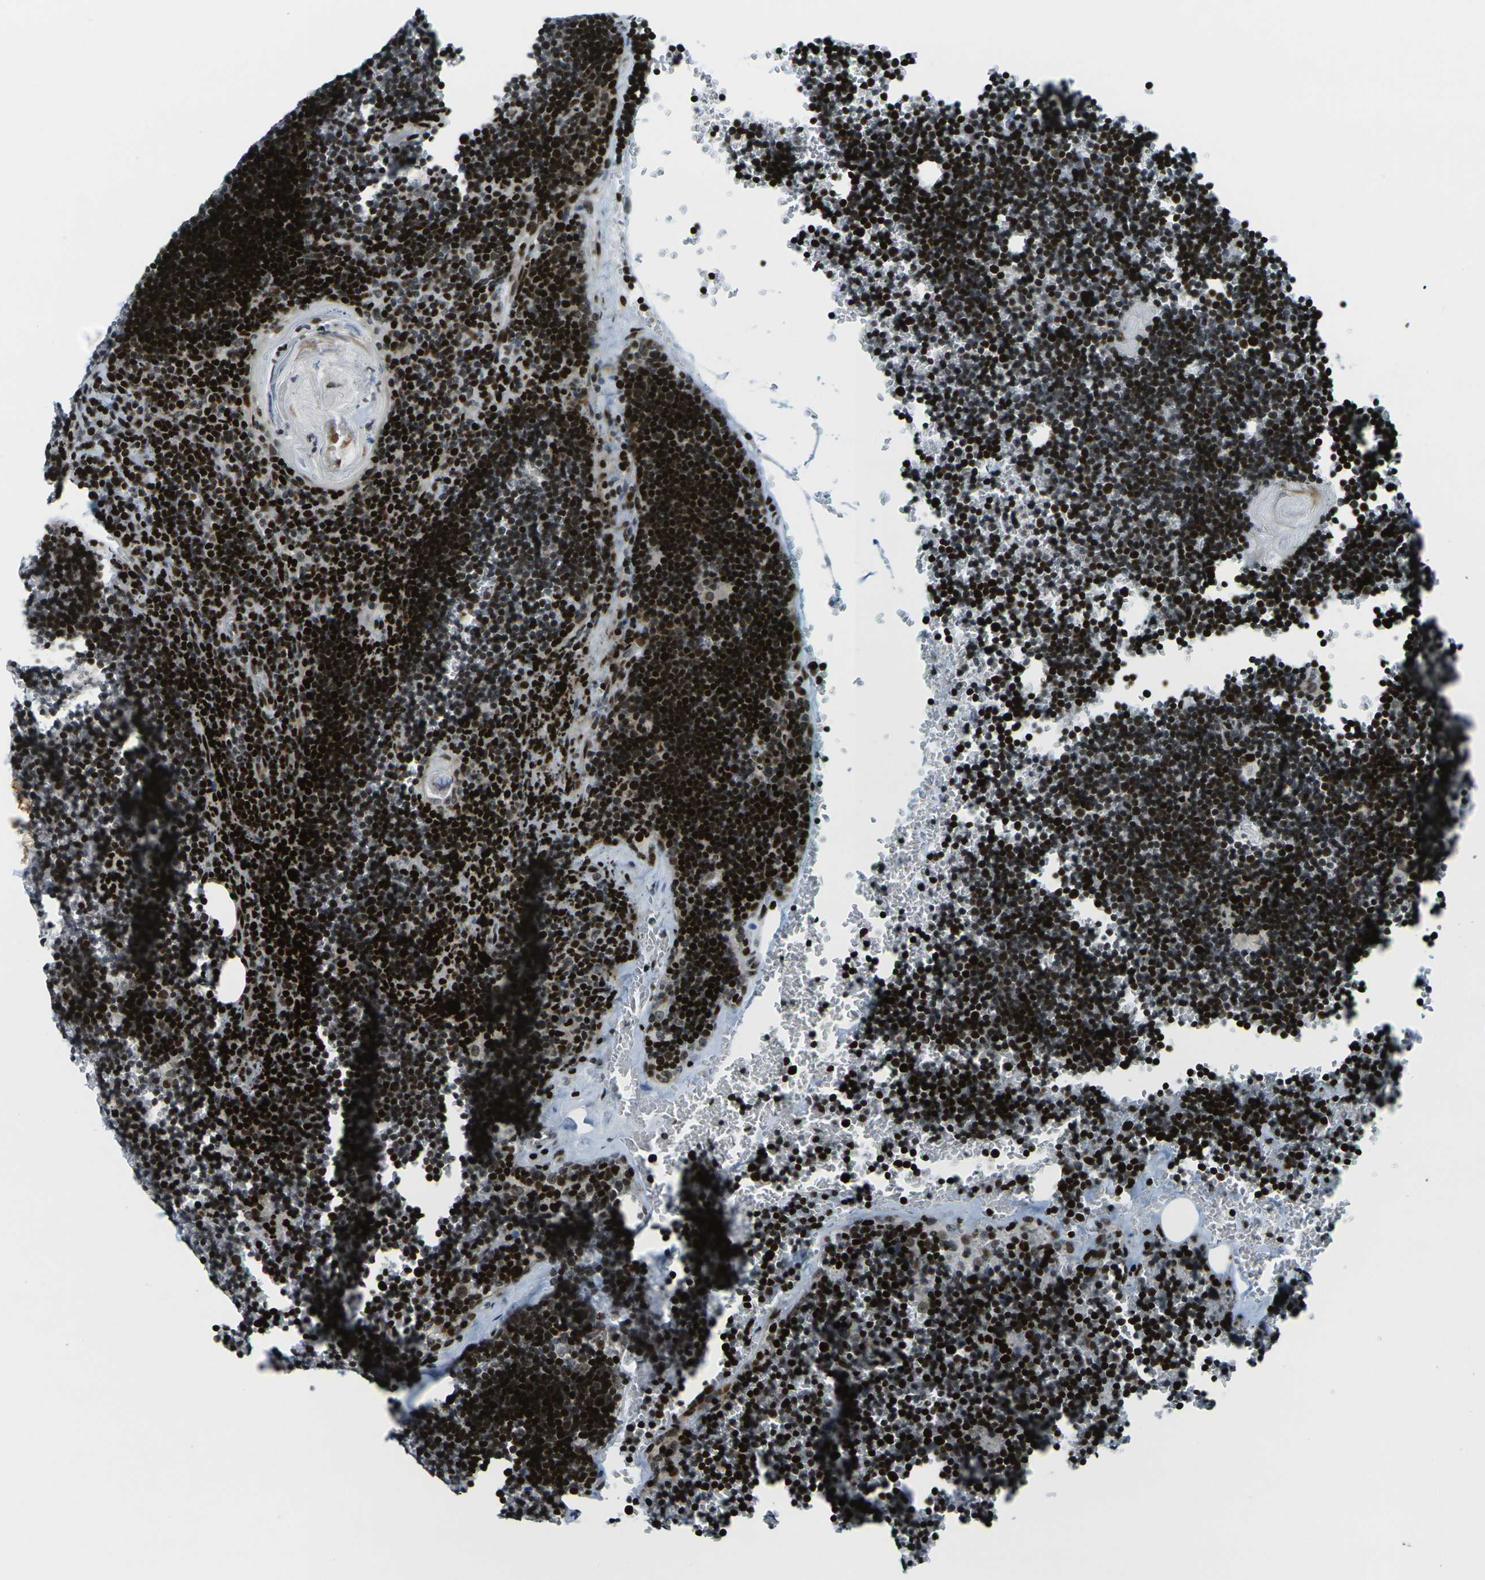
{"staining": {"intensity": "strong", "quantity": ">75%", "location": "nuclear"}, "tissue": "lymph node", "cell_type": "Germinal center cells", "image_type": "normal", "snomed": [{"axis": "morphology", "description": "Normal tissue, NOS"}, {"axis": "topography", "description": "Lymph node"}], "caption": "Immunohistochemical staining of normal lymph node exhibits high levels of strong nuclear expression in approximately >75% of germinal center cells.", "gene": "H3", "patient": {"sex": "male", "age": 33}}